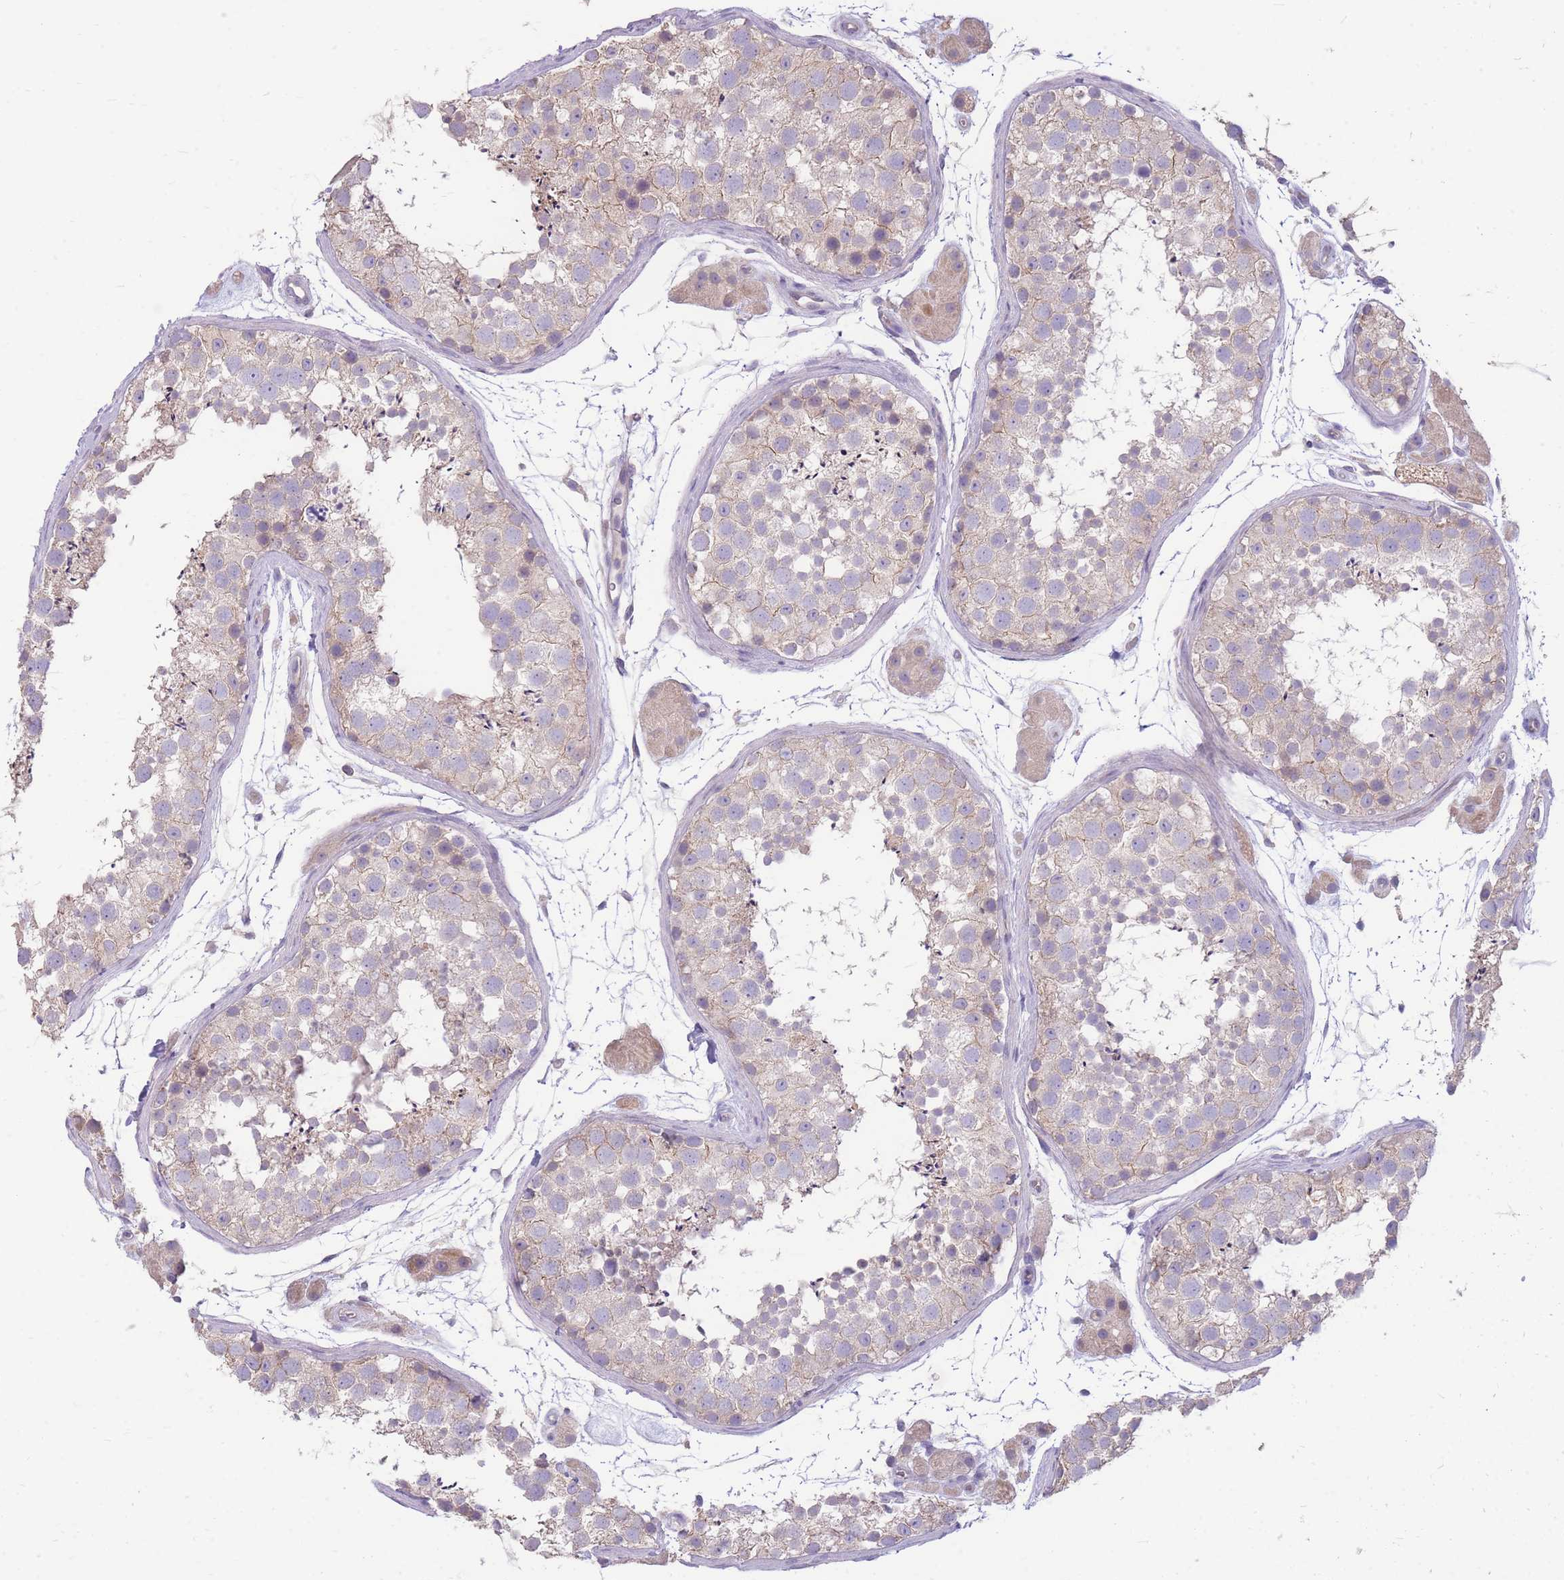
{"staining": {"intensity": "moderate", "quantity": "<25%", "location": "cytoplasmic/membranous"}, "tissue": "testis", "cell_type": "Cells in seminiferous ducts", "image_type": "normal", "snomed": [{"axis": "morphology", "description": "Normal tissue, NOS"}, {"axis": "topography", "description": "Testis"}], "caption": "Normal testis shows moderate cytoplasmic/membranous staining in about <25% of cells in seminiferous ducts, visualized by immunohistochemistry. The staining was performed using DAB (3,3'-diaminobenzidine) to visualize the protein expression in brown, while the nuclei were stained in blue with hematoxylin (Magnification: 20x).", "gene": "OR5T1", "patient": {"sex": "male", "age": 41}}